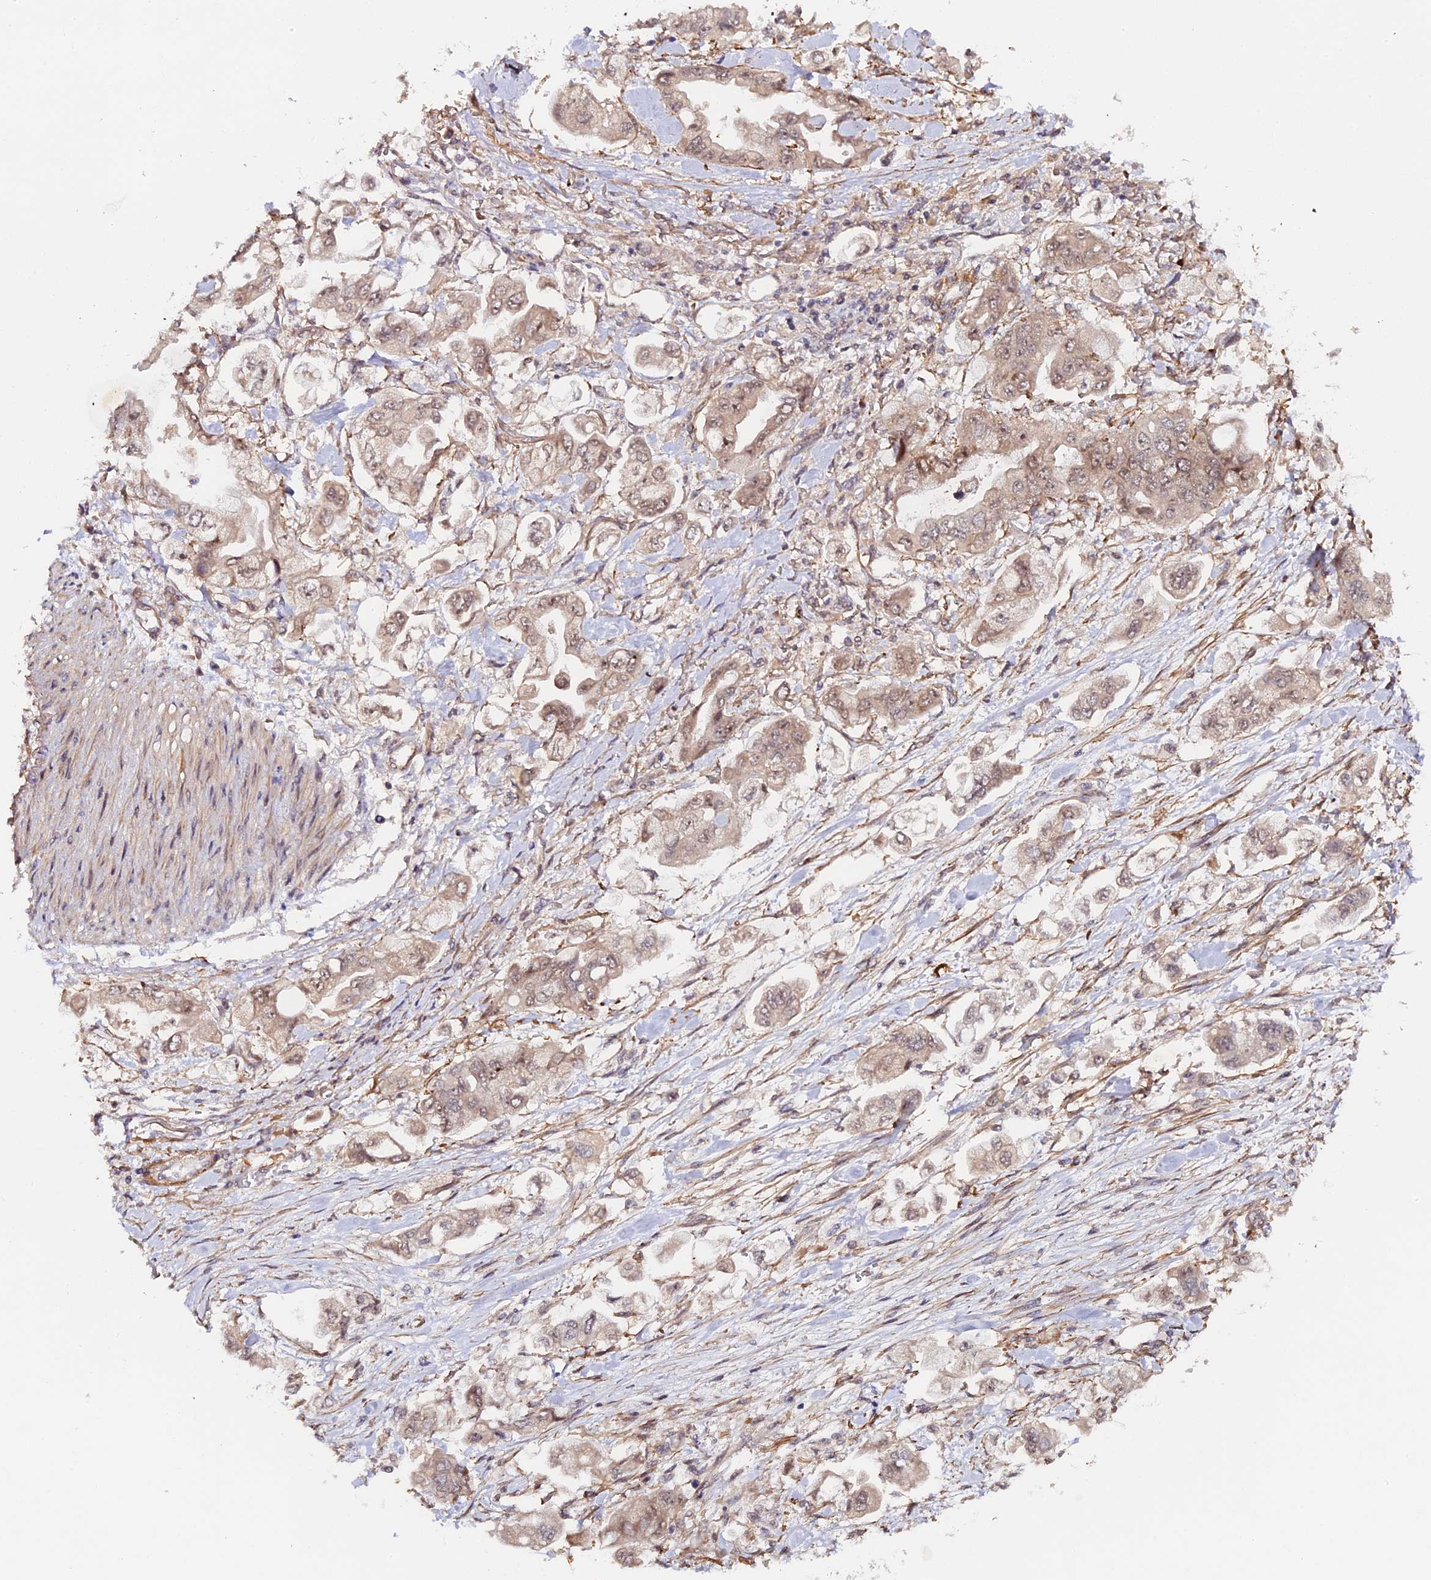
{"staining": {"intensity": "weak", "quantity": "<25%", "location": "cytoplasmic/membranous,nuclear"}, "tissue": "stomach cancer", "cell_type": "Tumor cells", "image_type": "cancer", "snomed": [{"axis": "morphology", "description": "Adenocarcinoma, NOS"}, {"axis": "topography", "description": "Stomach"}], "caption": "Photomicrograph shows no protein expression in tumor cells of adenocarcinoma (stomach) tissue.", "gene": "IMPACT", "patient": {"sex": "male", "age": 62}}